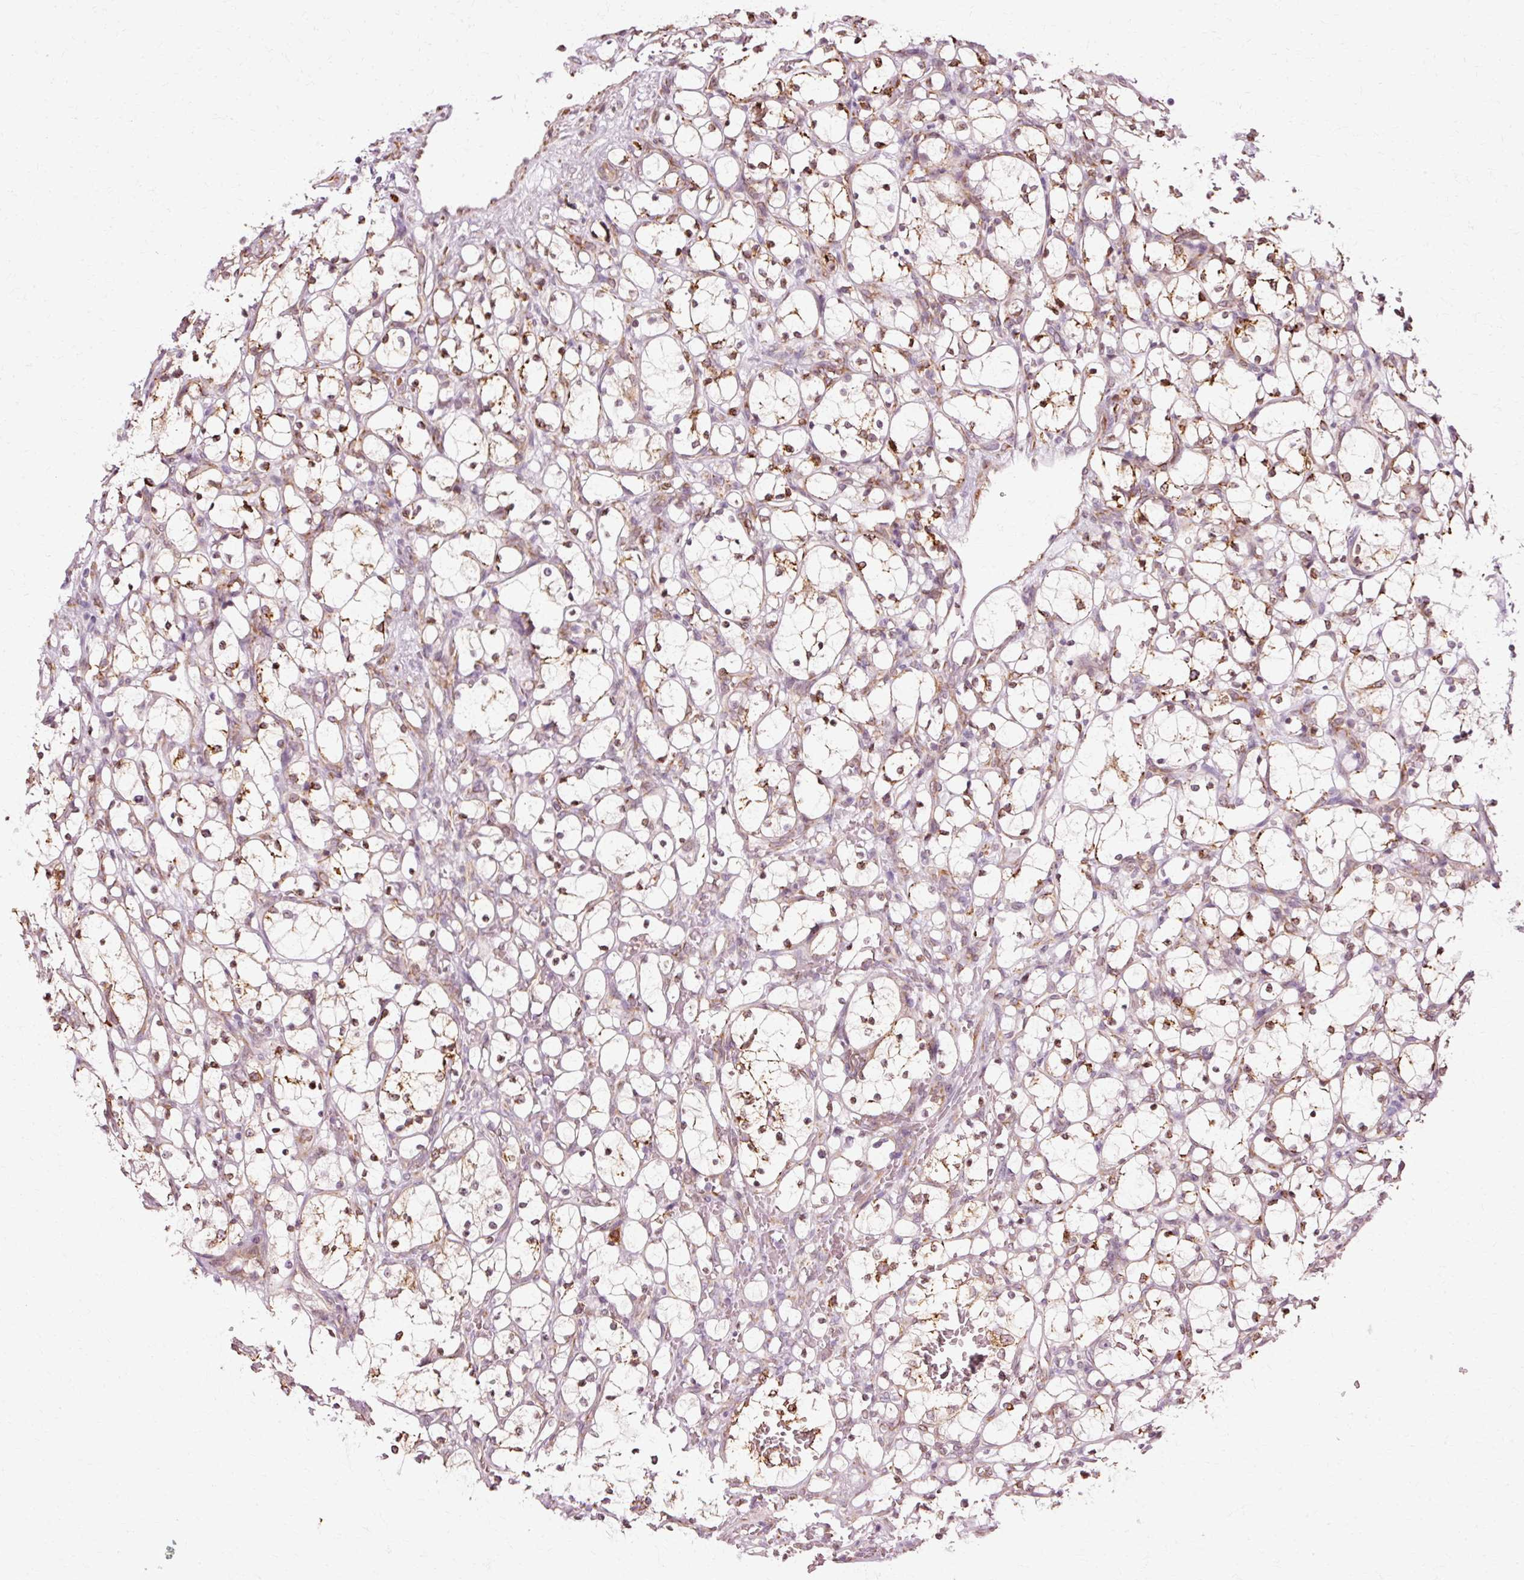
{"staining": {"intensity": "negative", "quantity": "none", "location": "none"}, "tissue": "renal cancer", "cell_type": "Tumor cells", "image_type": "cancer", "snomed": [{"axis": "morphology", "description": "Adenocarcinoma, NOS"}, {"axis": "topography", "description": "Kidney"}], "caption": "Renal cancer (adenocarcinoma) was stained to show a protein in brown. There is no significant expression in tumor cells.", "gene": "RGPD5", "patient": {"sex": "female", "age": 69}}